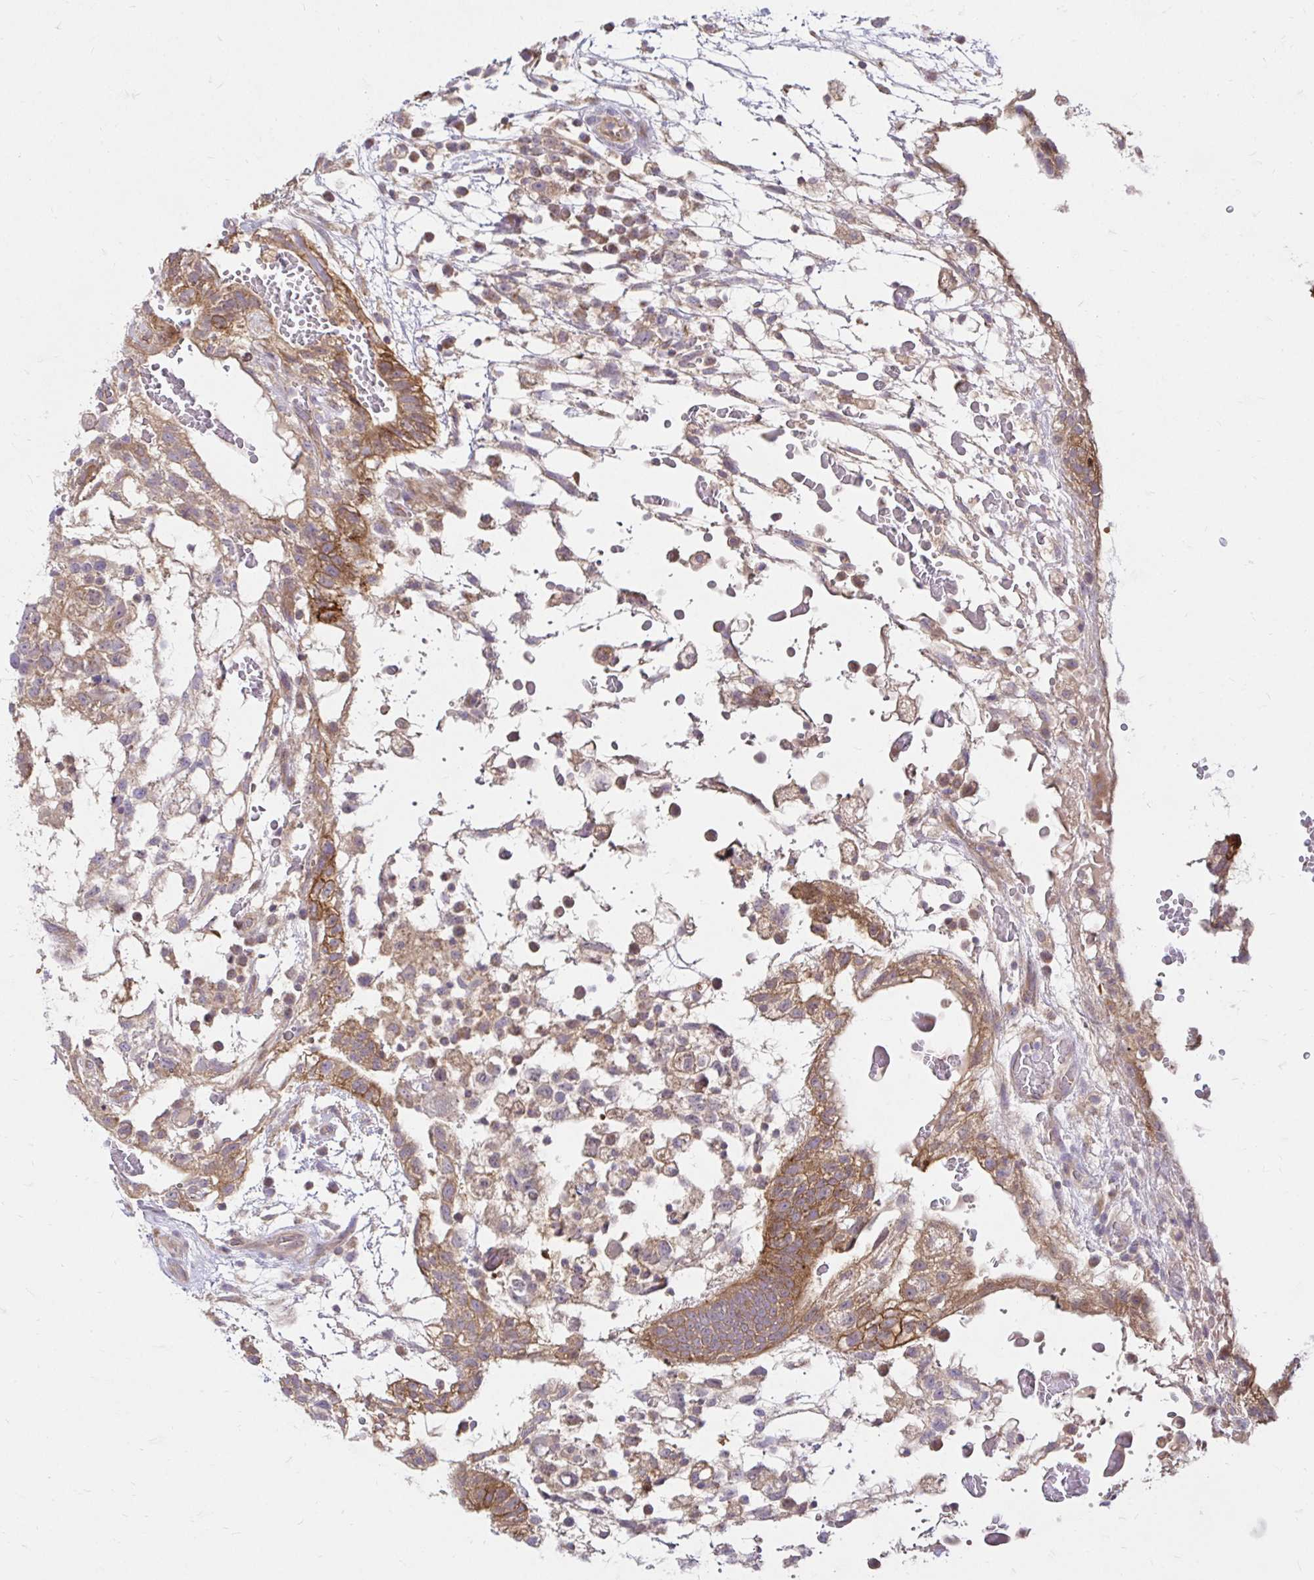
{"staining": {"intensity": "strong", "quantity": "<25%", "location": "cytoplasmic/membranous"}, "tissue": "testis cancer", "cell_type": "Tumor cells", "image_type": "cancer", "snomed": [{"axis": "morphology", "description": "Normal tissue, NOS"}, {"axis": "morphology", "description": "Carcinoma, Embryonal, NOS"}, {"axis": "topography", "description": "Testis"}], "caption": "Protein expression analysis of human testis cancer reveals strong cytoplasmic/membranous expression in about <25% of tumor cells.", "gene": "ITGA2", "patient": {"sex": "male", "age": 32}}